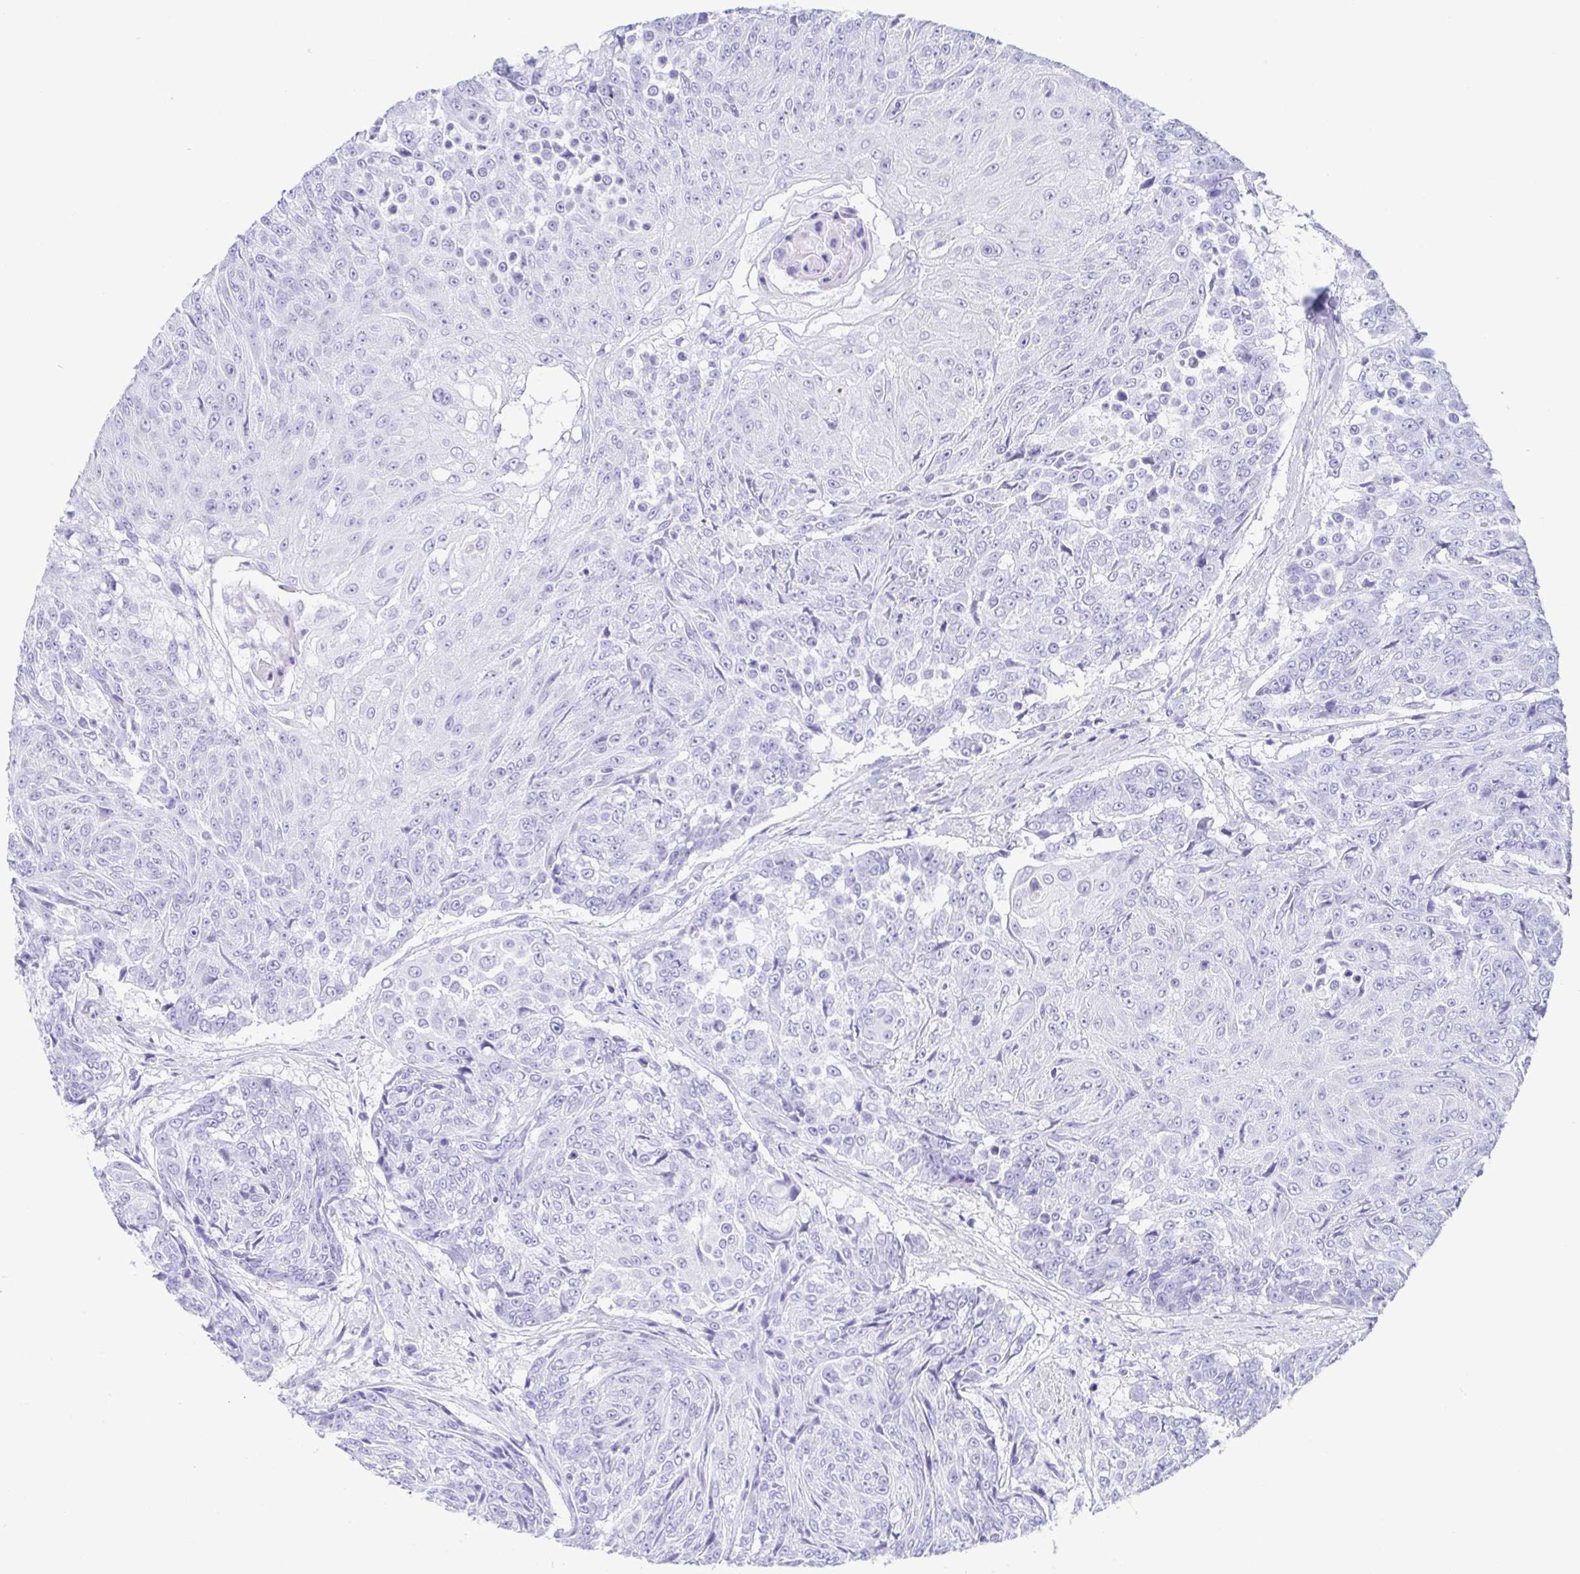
{"staining": {"intensity": "negative", "quantity": "none", "location": "none"}, "tissue": "urothelial cancer", "cell_type": "Tumor cells", "image_type": "cancer", "snomed": [{"axis": "morphology", "description": "Urothelial carcinoma, High grade"}, {"axis": "topography", "description": "Urinary bladder"}], "caption": "An immunohistochemistry micrograph of urothelial cancer is shown. There is no staining in tumor cells of urothelial cancer.", "gene": "GKN1", "patient": {"sex": "female", "age": 63}}